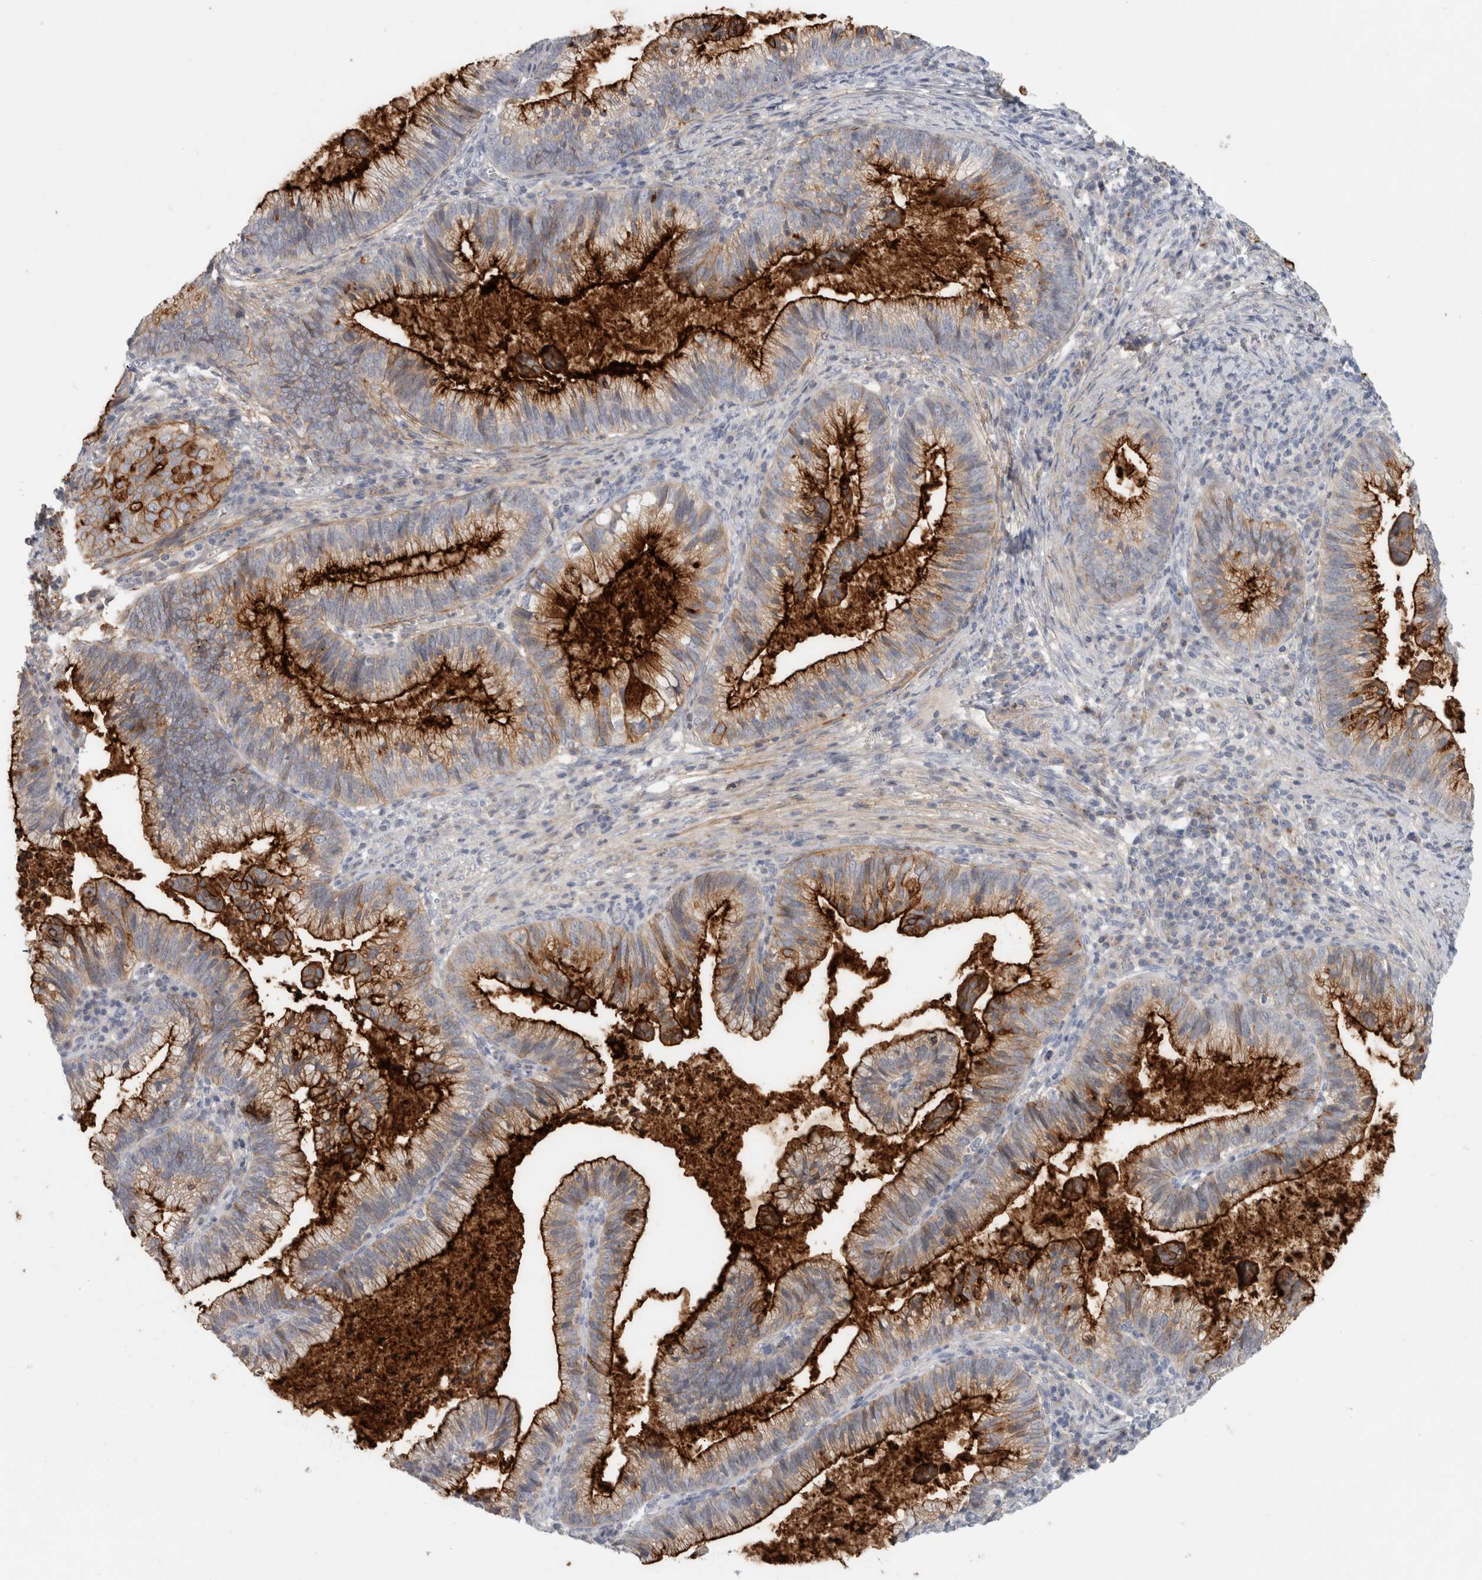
{"staining": {"intensity": "strong", "quantity": ">75%", "location": "cytoplasmic/membranous"}, "tissue": "cervical cancer", "cell_type": "Tumor cells", "image_type": "cancer", "snomed": [{"axis": "morphology", "description": "Adenocarcinoma, NOS"}, {"axis": "topography", "description": "Cervix"}], "caption": "Cervical cancer tissue shows strong cytoplasmic/membranous expression in about >75% of tumor cells, visualized by immunohistochemistry.", "gene": "CD55", "patient": {"sex": "female", "age": 36}}